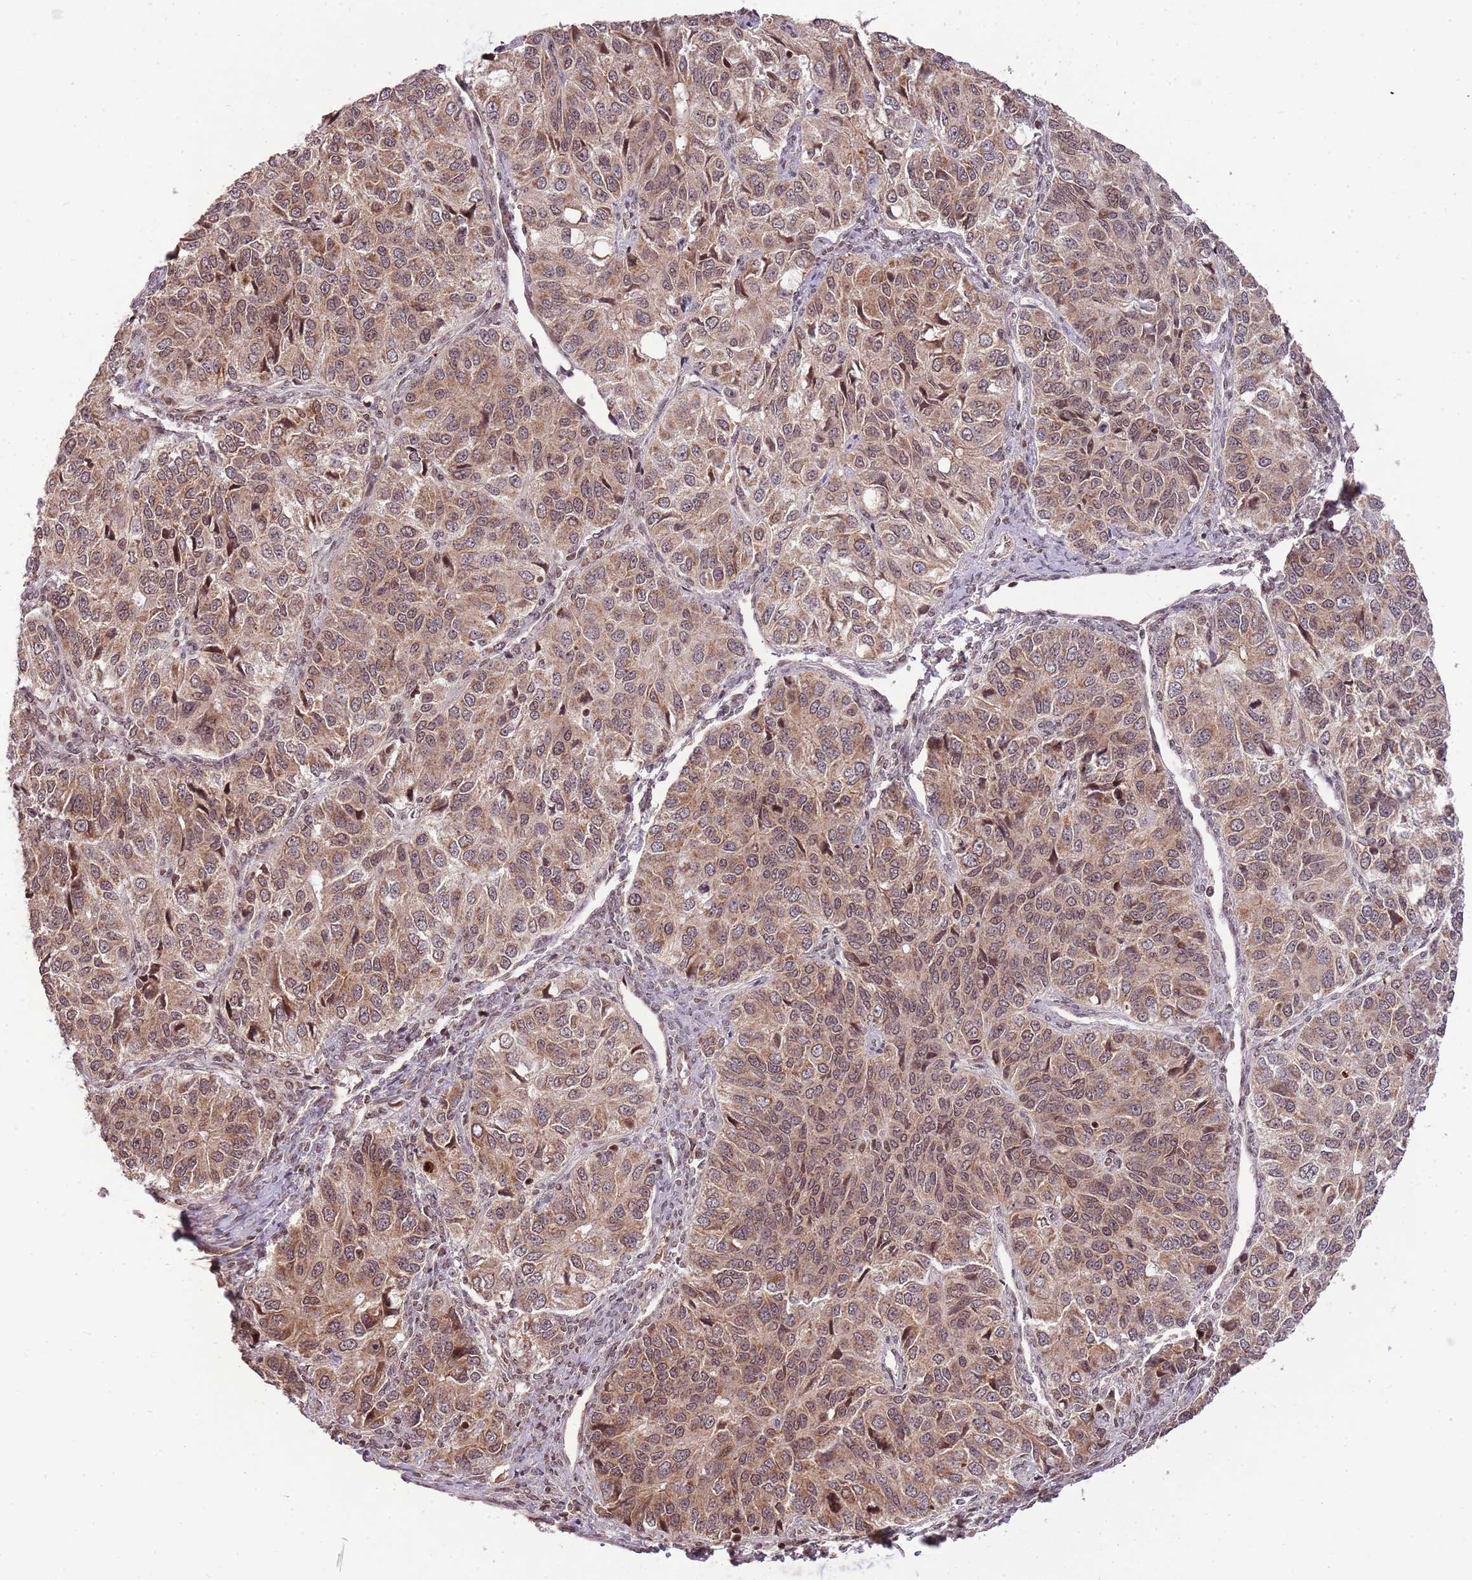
{"staining": {"intensity": "moderate", "quantity": ">75%", "location": "cytoplasmic/membranous,nuclear"}, "tissue": "ovarian cancer", "cell_type": "Tumor cells", "image_type": "cancer", "snomed": [{"axis": "morphology", "description": "Carcinoma, endometroid"}, {"axis": "topography", "description": "Ovary"}], "caption": "Immunohistochemical staining of human ovarian cancer demonstrates moderate cytoplasmic/membranous and nuclear protein positivity in approximately >75% of tumor cells.", "gene": "SAMSN1", "patient": {"sex": "female", "age": 51}}